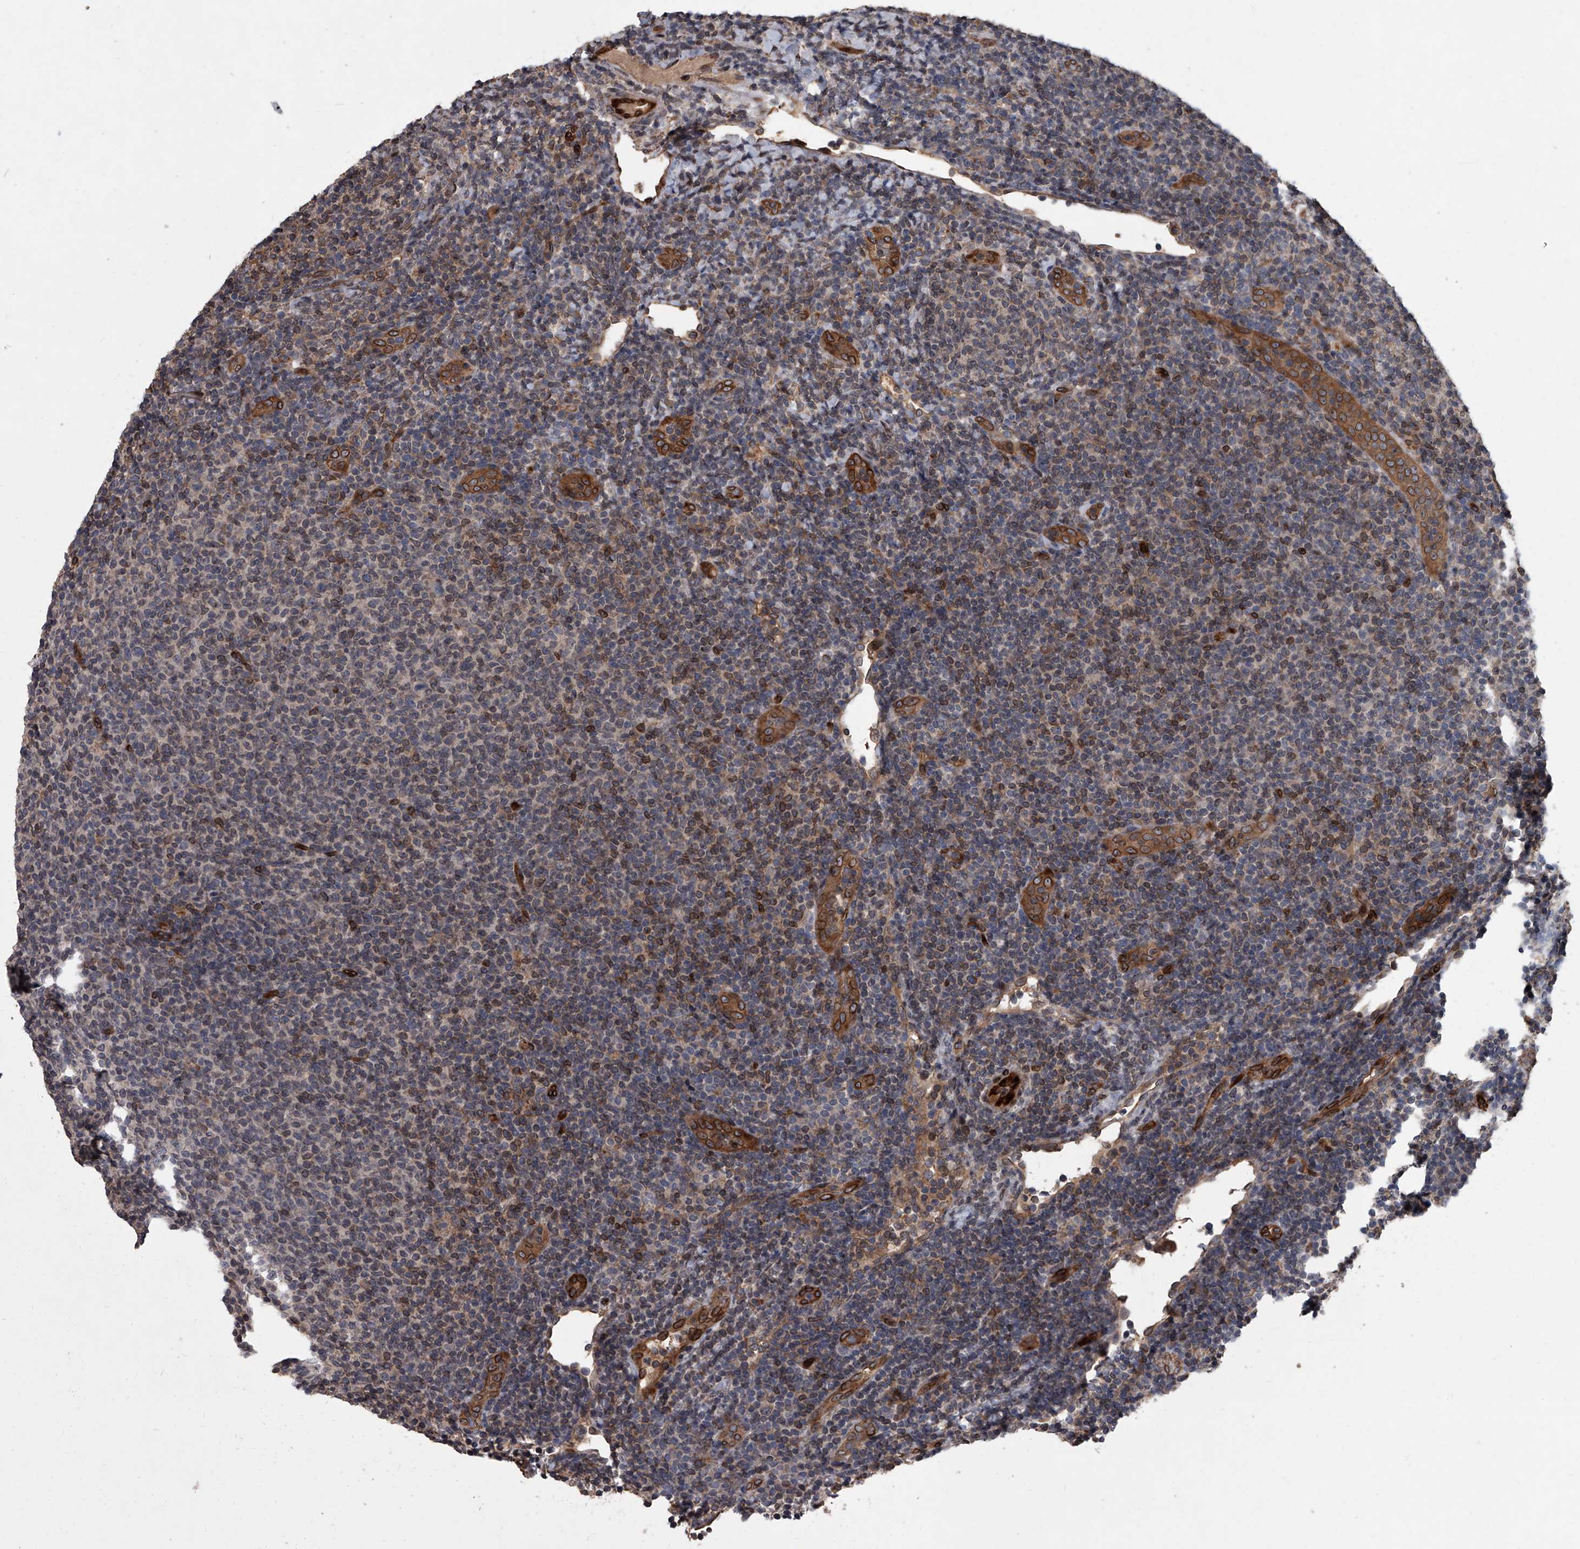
{"staining": {"intensity": "moderate", "quantity": "<25%", "location": "cytoplasmic/membranous,nuclear"}, "tissue": "lymphoma", "cell_type": "Tumor cells", "image_type": "cancer", "snomed": [{"axis": "morphology", "description": "Malignant lymphoma, non-Hodgkin's type, Low grade"}, {"axis": "topography", "description": "Lymph node"}], "caption": "About <25% of tumor cells in human lymphoma display moderate cytoplasmic/membranous and nuclear protein expression as visualized by brown immunohistochemical staining.", "gene": "LRRC8C", "patient": {"sex": "male", "age": 66}}